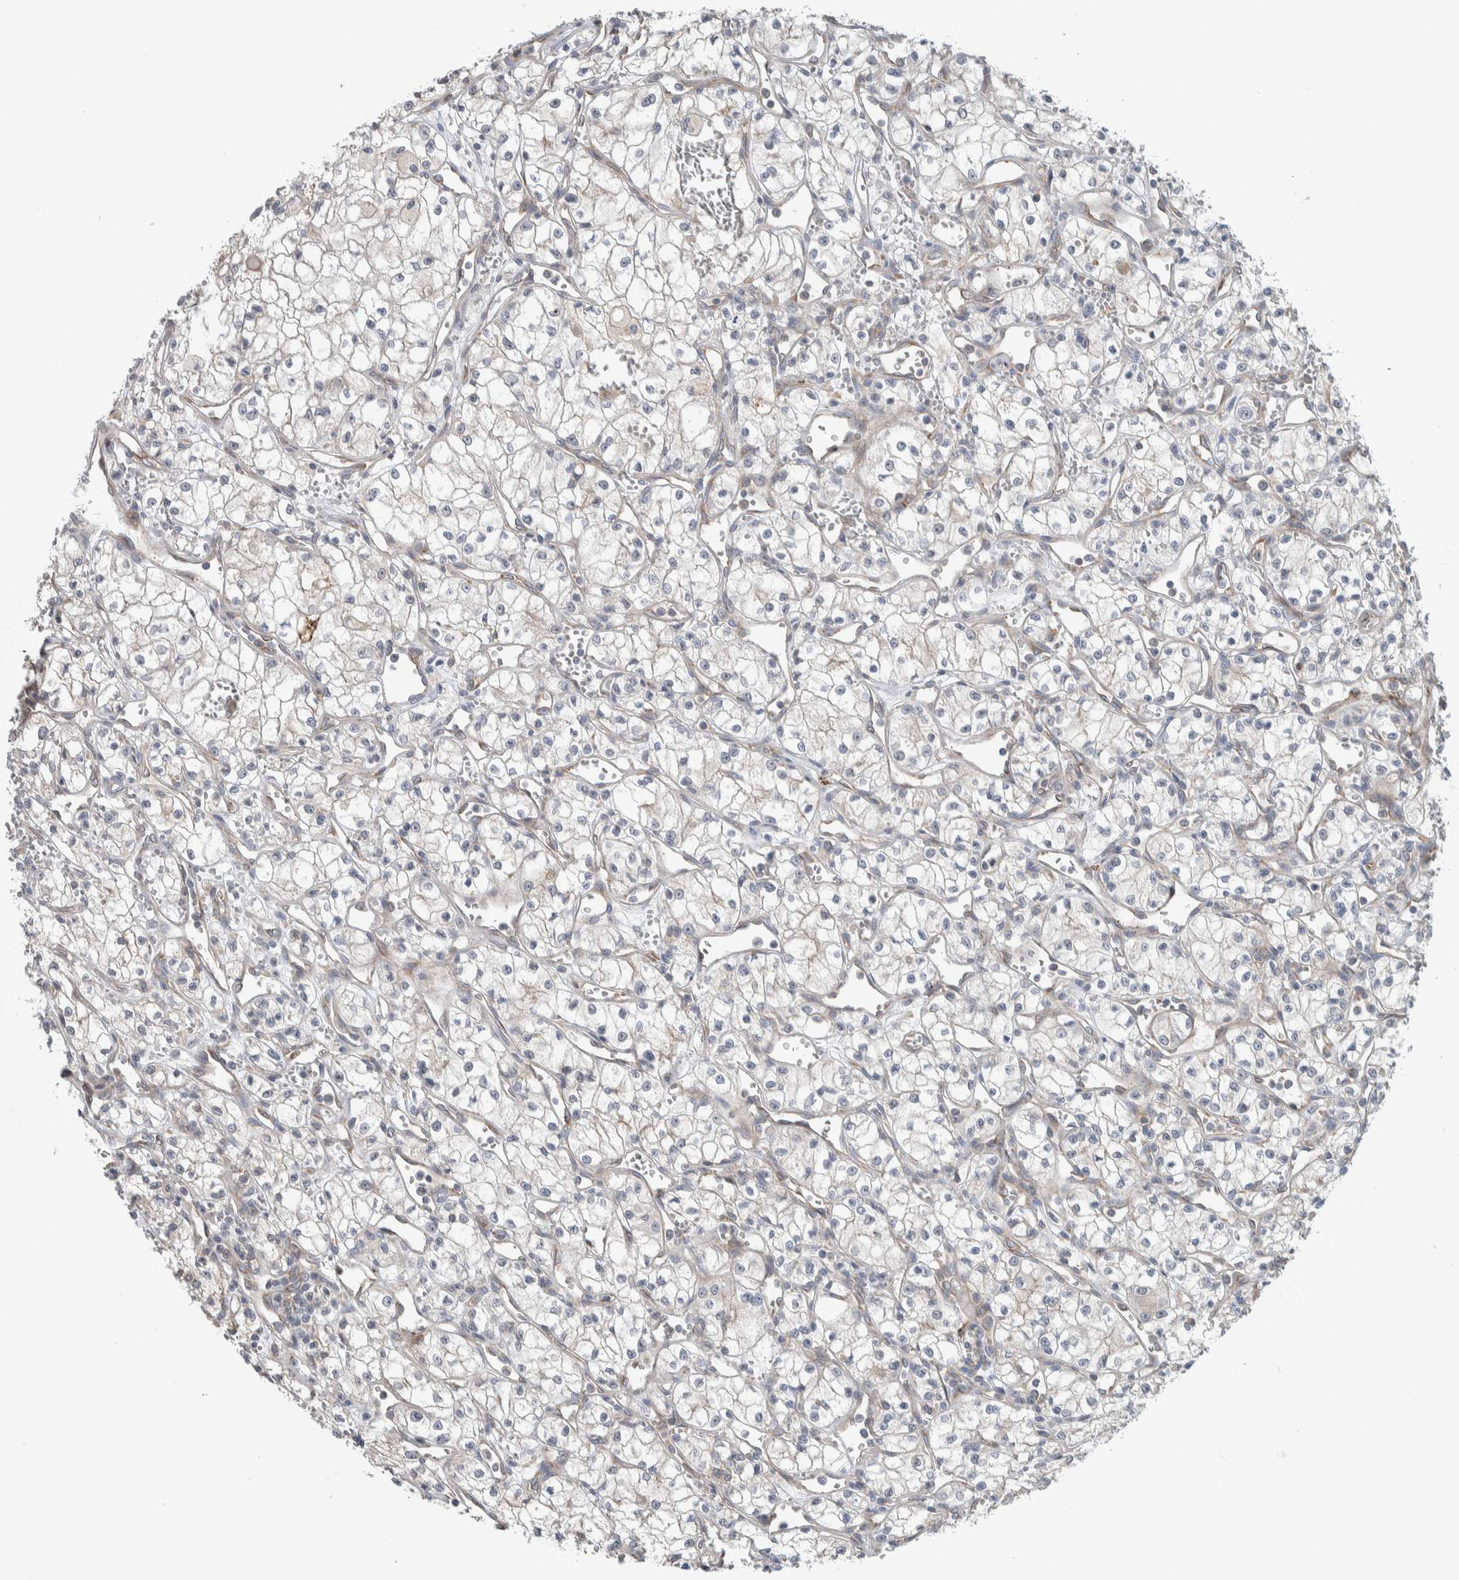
{"staining": {"intensity": "negative", "quantity": "none", "location": "none"}, "tissue": "renal cancer", "cell_type": "Tumor cells", "image_type": "cancer", "snomed": [{"axis": "morphology", "description": "Adenocarcinoma, NOS"}, {"axis": "topography", "description": "Kidney"}], "caption": "Tumor cells show no significant expression in renal cancer (adenocarcinoma). (DAB (3,3'-diaminobenzidine) immunohistochemistry (IHC) with hematoxylin counter stain).", "gene": "ADCY8", "patient": {"sex": "male", "age": 59}}